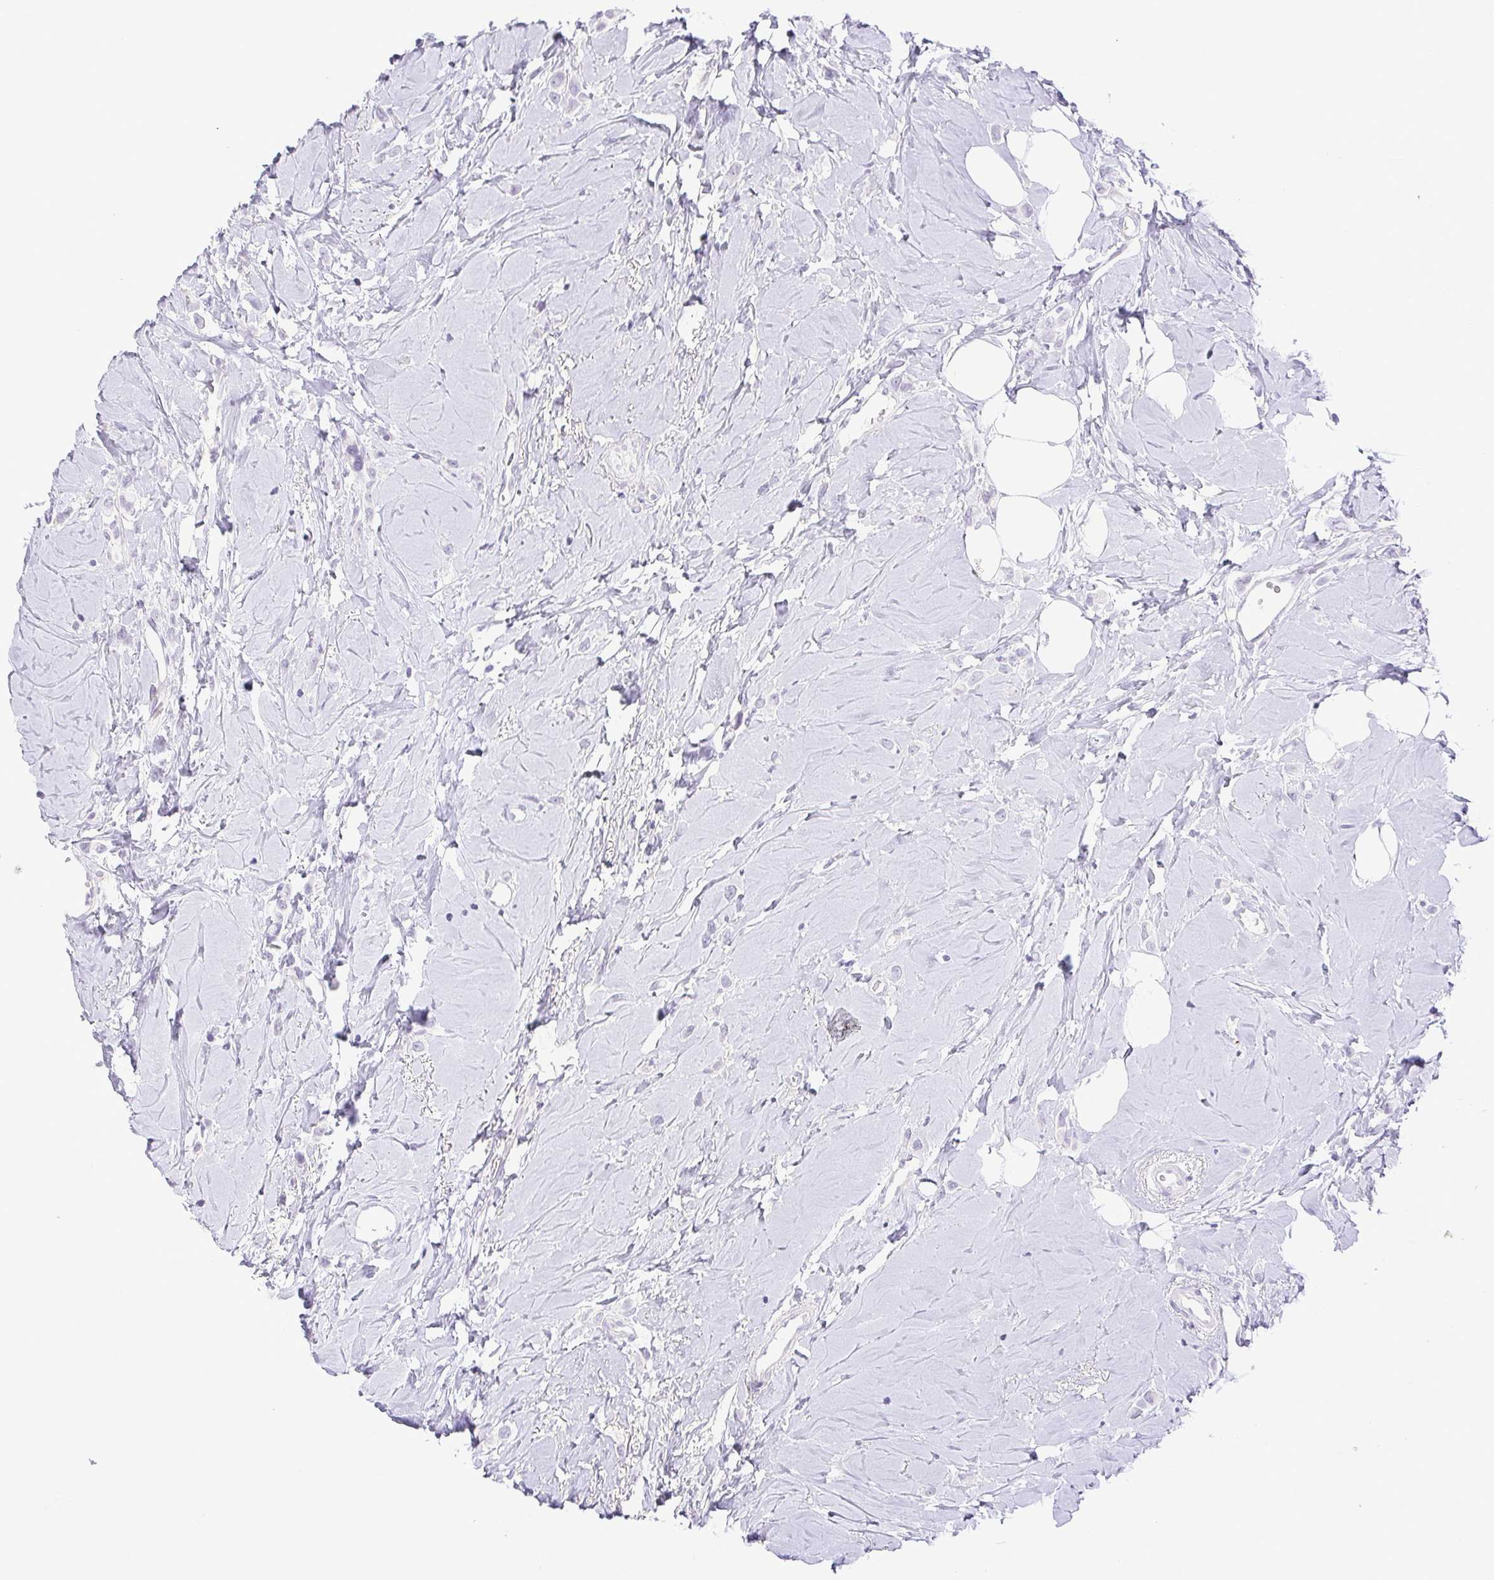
{"staining": {"intensity": "negative", "quantity": "none", "location": "none"}, "tissue": "breast cancer", "cell_type": "Tumor cells", "image_type": "cancer", "snomed": [{"axis": "morphology", "description": "Lobular carcinoma"}, {"axis": "topography", "description": "Breast"}], "caption": "Lobular carcinoma (breast) was stained to show a protein in brown. There is no significant staining in tumor cells. Brightfield microscopy of immunohistochemistry stained with DAB (3,3'-diaminobenzidine) (brown) and hematoxylin (blue), captured at high magnification.", "gene": "PAPPA2", "patient": {"sex": "female", "age": 66}}